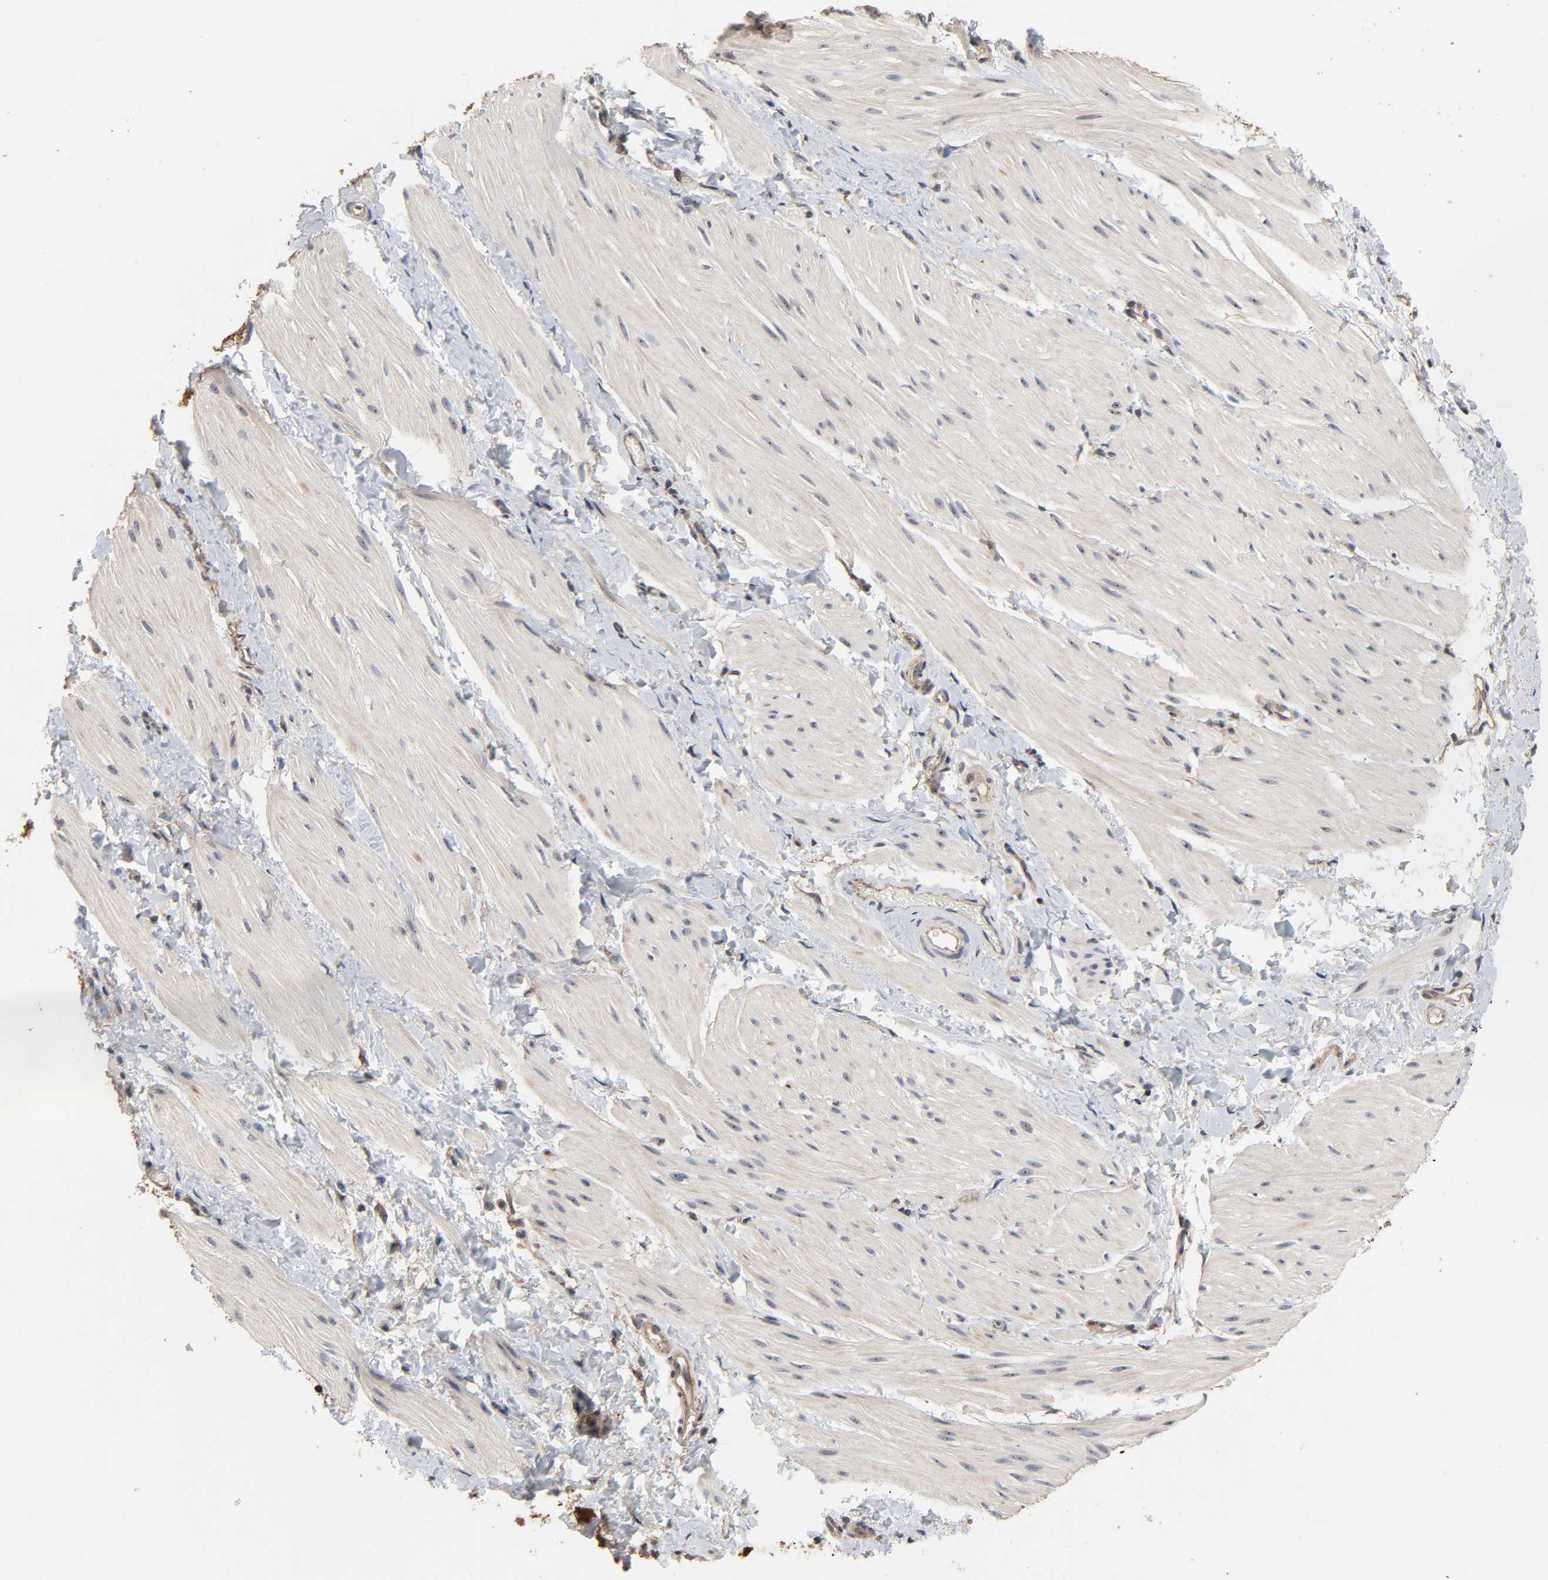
{"staining": {"intensity": "weak", "quantity": "<25%", "location": "cytoplasmic/membranous,nuclear"}, "tissue": "smooth muscle", "cell_type": "Smooth muscle cells", "image_type": "normal", "snomed": [{"axis": "morphology", "description": "Normal tissue, NOS"}, {"axis": "topography", "description": "Smooth muscle"}], "caption": "Human smooth muscle stained for a protein using immunohistochemistry demonstrates no positivity in smooth muscle cells.", "gene": "DDX10", "patient": {"sex": "male", "age": 16}}